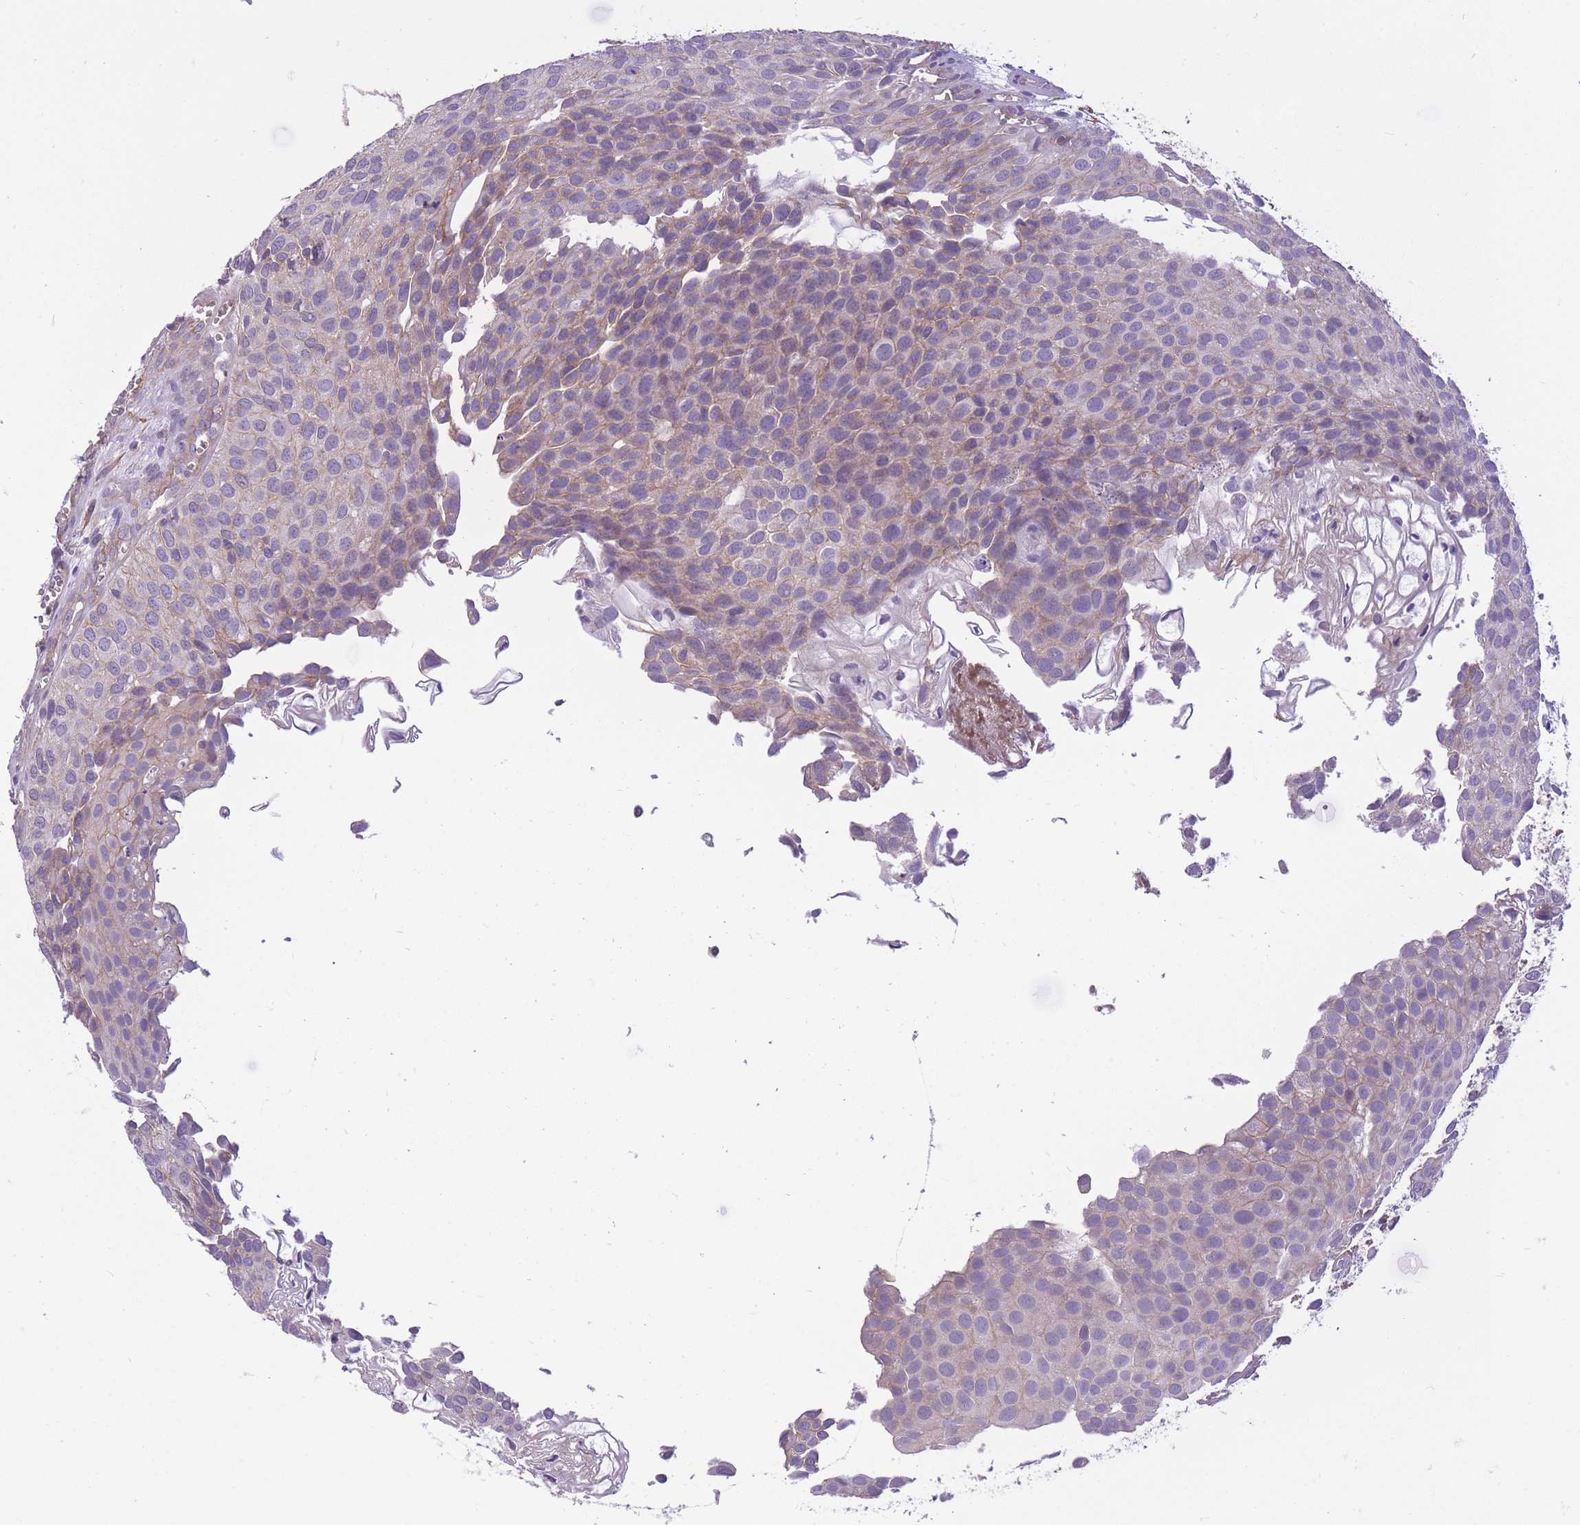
{"staining": {"intensity": "weak", "quantity": "<25%", "location": "cytoplasmic/membranous"}, "tissue": "urothelial cancer", "cell_type": "Tumor cells", "image_type": "cancer", "snomed": [{"axis": "morphology", "description": "Urothelial carcinoma, Low grade"}, {"axis": "topography", "description": "Urinary bladder"}], "caption": "Immunohistochemistry image of neoplastic tissue: urothelial carcinoma (low-grade) stained with DAB (3,3'-diaminobenzidine) displays no significant protein expression in tumor cells.", "gene": "ADD1", "patient": {"sex": "male", "age": 88}}